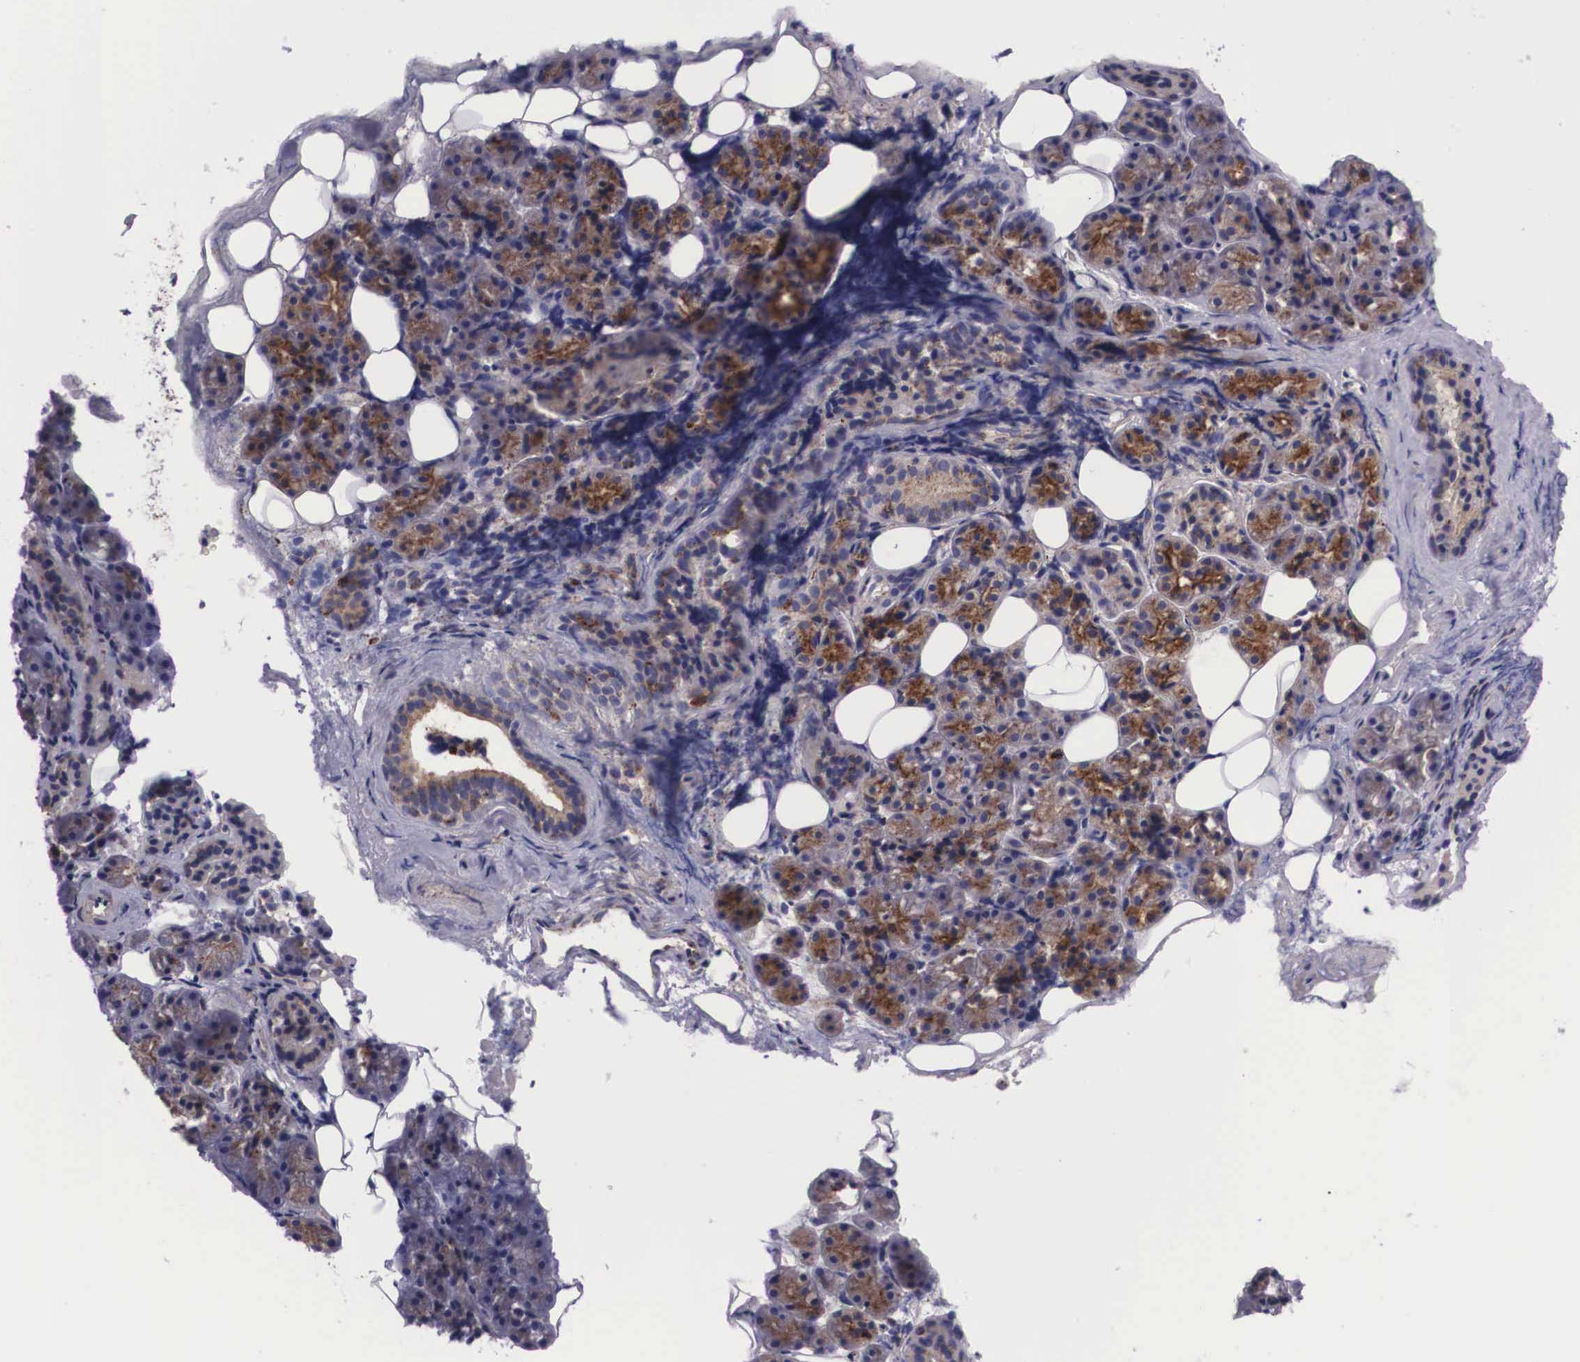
{"staining": {"intensity": "moderate", "quantity": "25%-75%", "location": "cytoplasmic/membranous"}, "tissue": "salivary gland", "cell_type": "Glandular cells", "image_type": "normal", "snomed": [{"axis": "morphology", "description": "Normal tissue, NOS"}, {"axis": "topography", "description": "Salivary gland"}], "caption": "IHC staining of normal salivary gland, which reveals medium levels of moderate cytoplasmic/membranous positivity in approximately 25%-75% of glandular cells indicating moderate cytoplasmic/membranous protein expression. The staining was performed using DAB (brown) for protein detection and nuclei were counterstained in hematoxylin (blue).", "gene": "NAGA", "patient": {"sex": "female", "age": 55}}